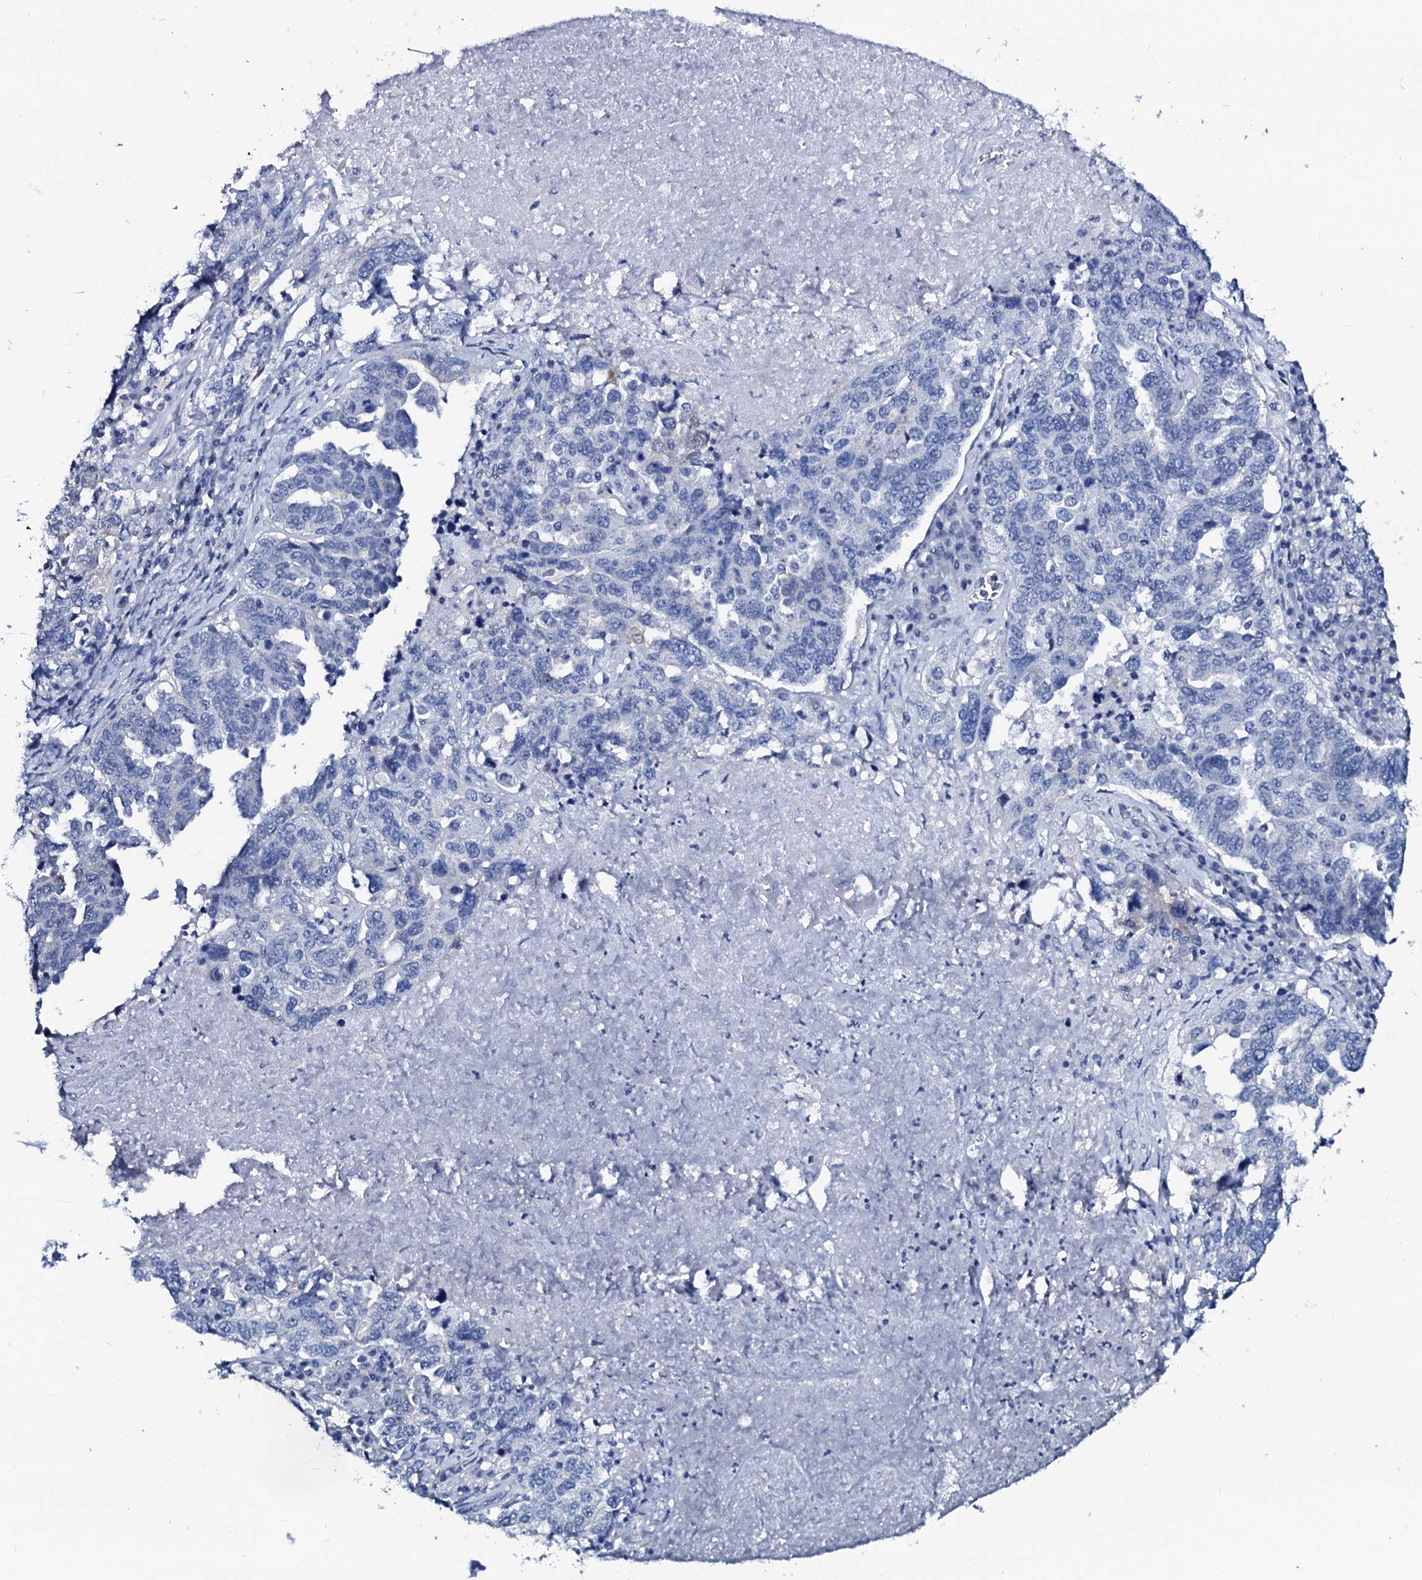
{"staining": {"intensity": "negative", "quantity": "none", "location": "none"}, "tissue": "ovarian cancer", "cell_type": "Tumor cells", "image_type": "cancer", "snomed": [{"axis": "morphology", "description": "Carcinoma, endometroid"}, {"axis": "topography", "description": "Ovary"}], "caption": "DAB immunohistochemical staining of ovarian cancer (endometroid carcinoma) exhibits no significant expression in tumor cells. (DAB immunohistochemistry with hematoxylin counter stain).", "gene": "GYS2", "patient": {"sex": "female", "age": 62}}